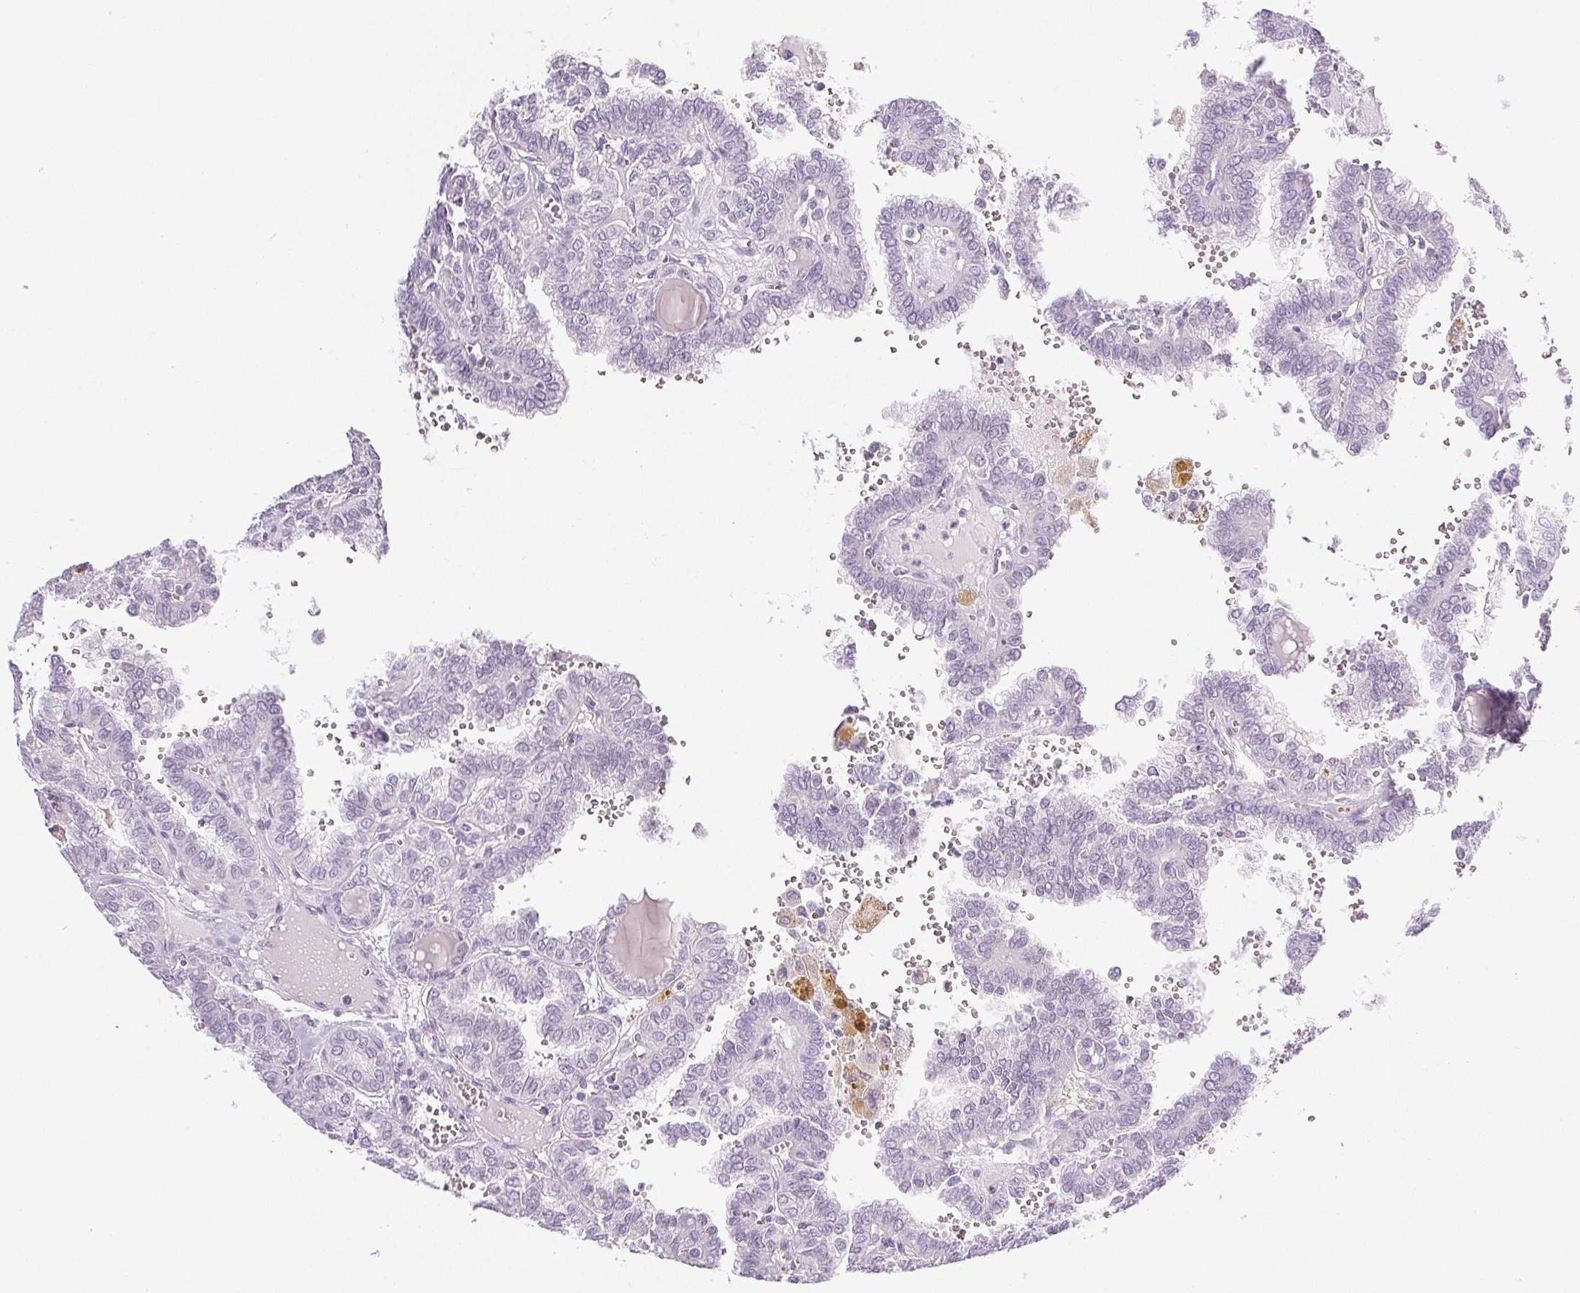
{"staining": {"intensity": "negative", "quantity": "none", "location": "none"}, "tissue": "thyroid cancer", "cell_type": "Tumor cells", "image_type": "cancer", "snomed": [{"axis": "morphology", "description": "Papillary adenocarcinoma, NOS"}, {"axis": "topography", "description": "Thyroid gland"}], "caption": "Tumor cells are negative for protein expression in human thyroid papillary adenocarcinoma.", "gene": "COL7A1", "patient": {"sex": "female", "age": 41}}